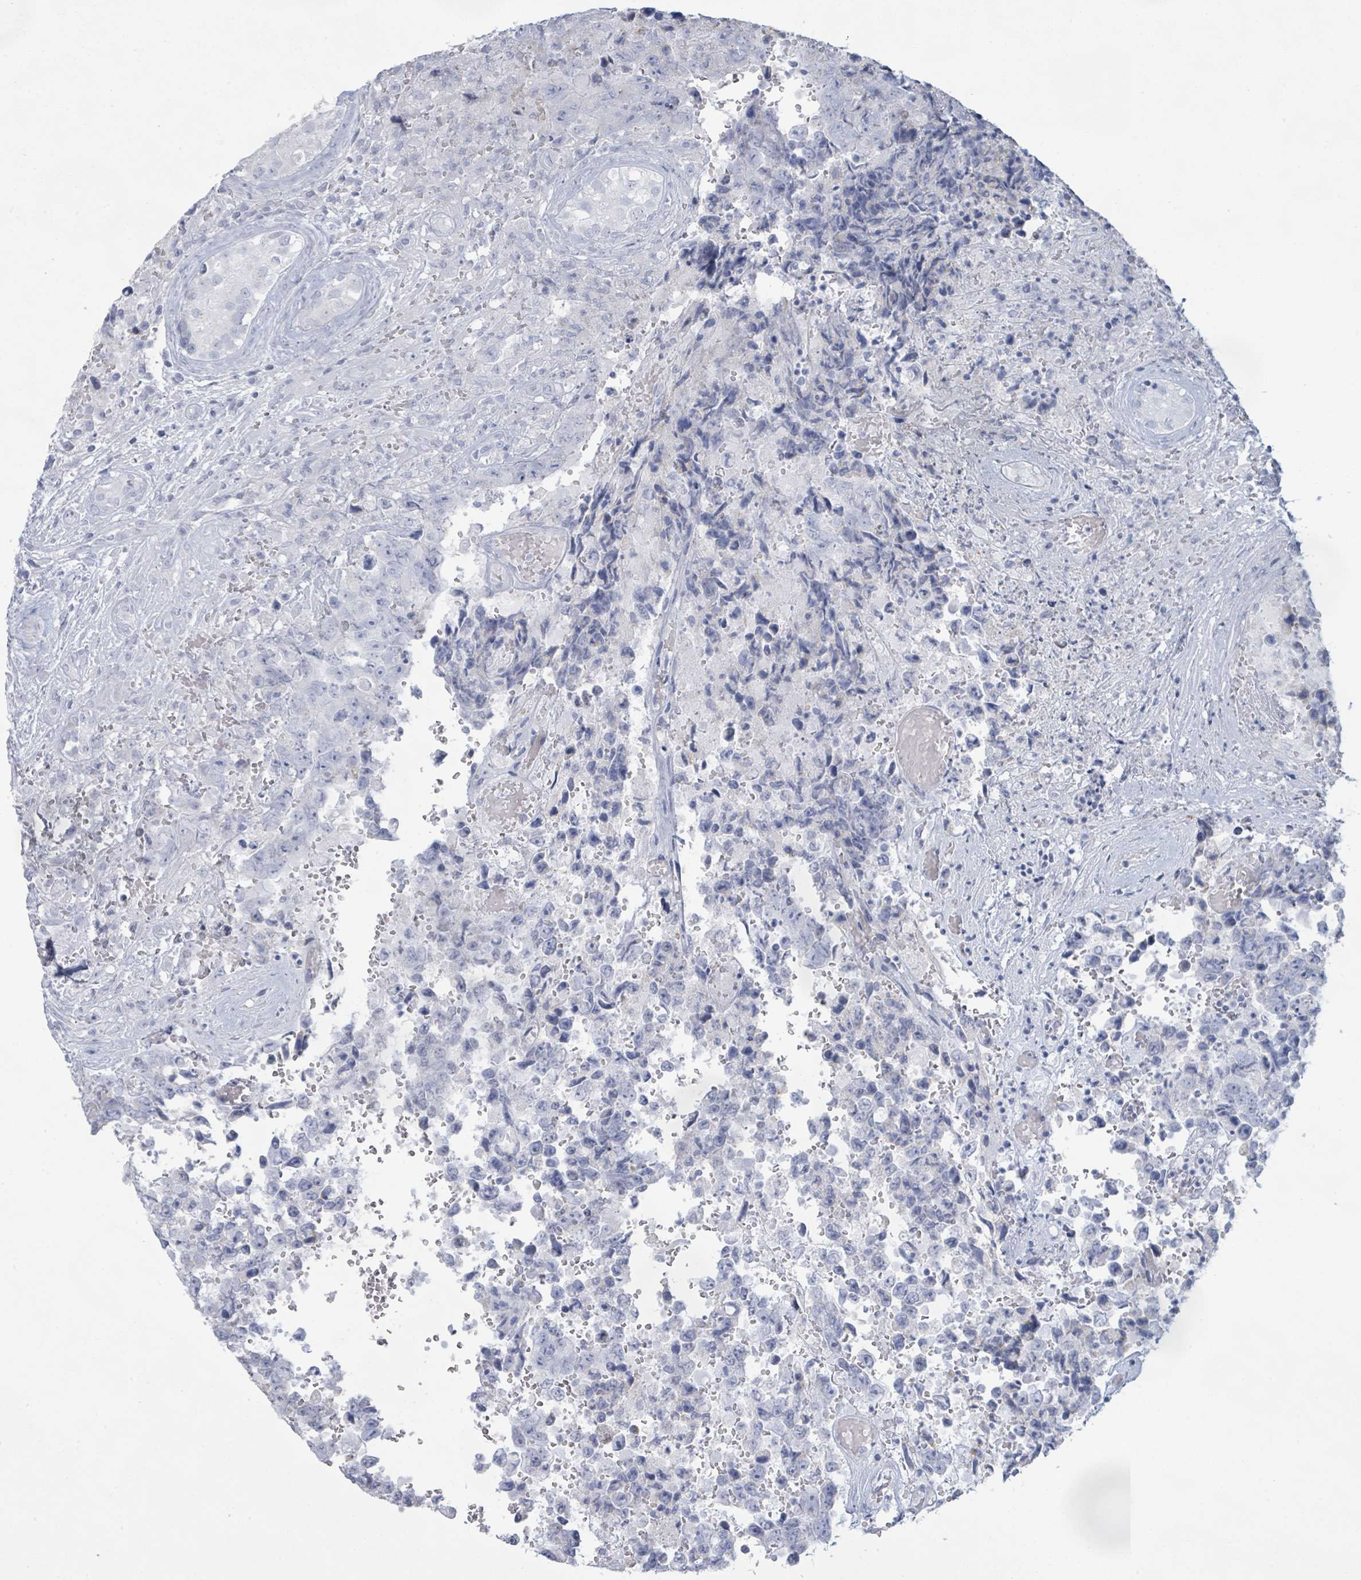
{"staining": {"intensity": "negative", "quantity": "none", "location": "none"}, "tissue": "testis cancer", "cell_type": "Tumor cells", "image_type": "cancer", "snomed": [{"axis": "morphology", "description": "Normal tissue, NOS"}, {"axis": "morphology", "description": "Carcinoma, Embryonal, NOS"}, {"axis": "topography", "description": "Testis"}, {"axis": "topography", "description": "Epididymis"}], "caption": "The micrograph exhibits no significant expression in tumor cells of embryonal carcinoma (testis).", "gene": "PGA3", "patient": {"sex": "male", "age": 25}}